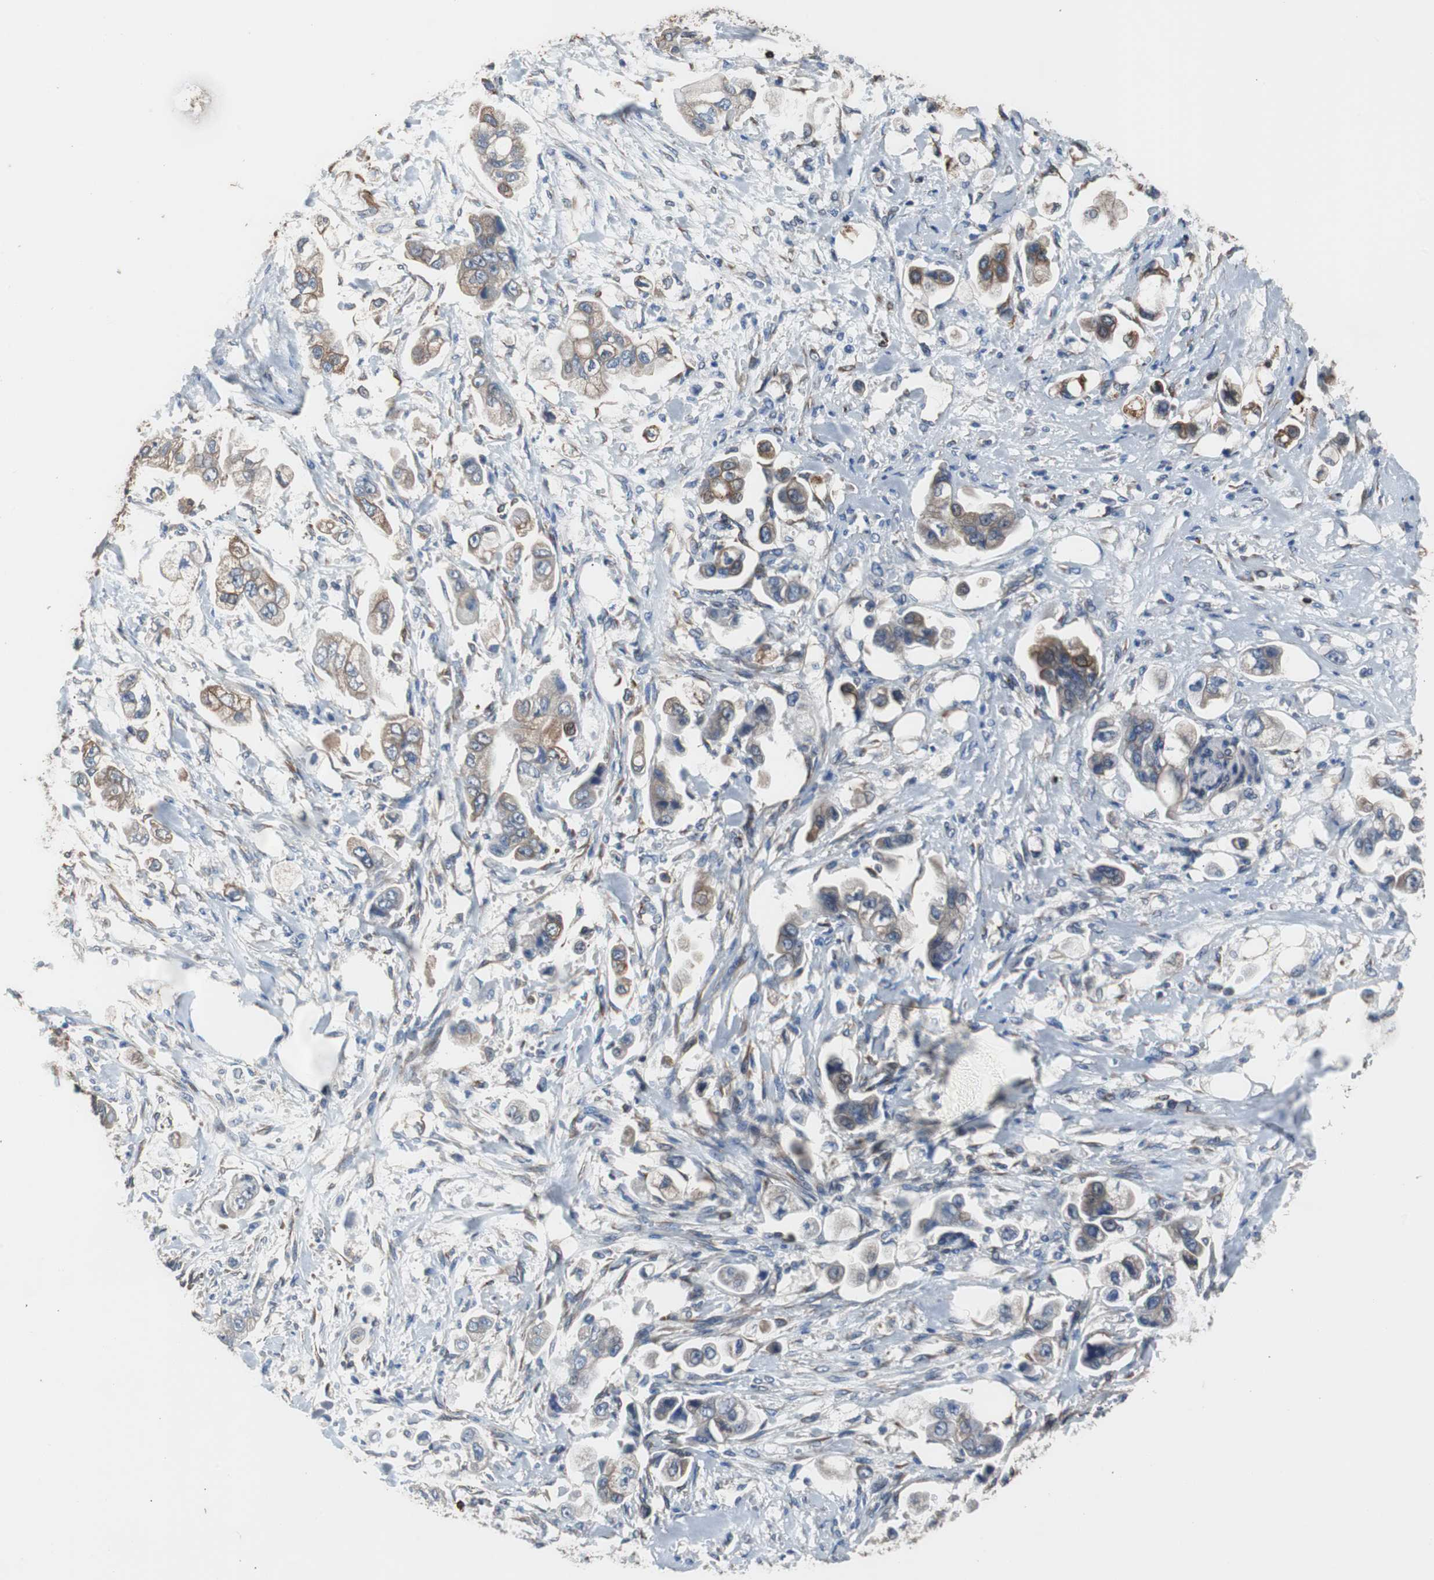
{"staining": {"intensity": "moderate", "quantity": ">75%", "location": "cytoplasmic/membranous"}, "tissue": "stomach cancer", "cell_type": "Tumor cells", "image_type": "cancer", "snomed": [{"axis": "morphology", "description": "Adenocarcinoma, NOS"}, {"axis": "topography", "description": "Stomach"}], "caption": "The histopathology image shows a brown stain indicating the presence of a protein in the cytoplasmic/membranous of tumor cells in stomach cancer (adenocarcinoma). (brown staining indicates protein expression, while blue staining denotes nuclei).", "gene": "PBXIP1", "patient": {"sex": "male", "age": 62}}